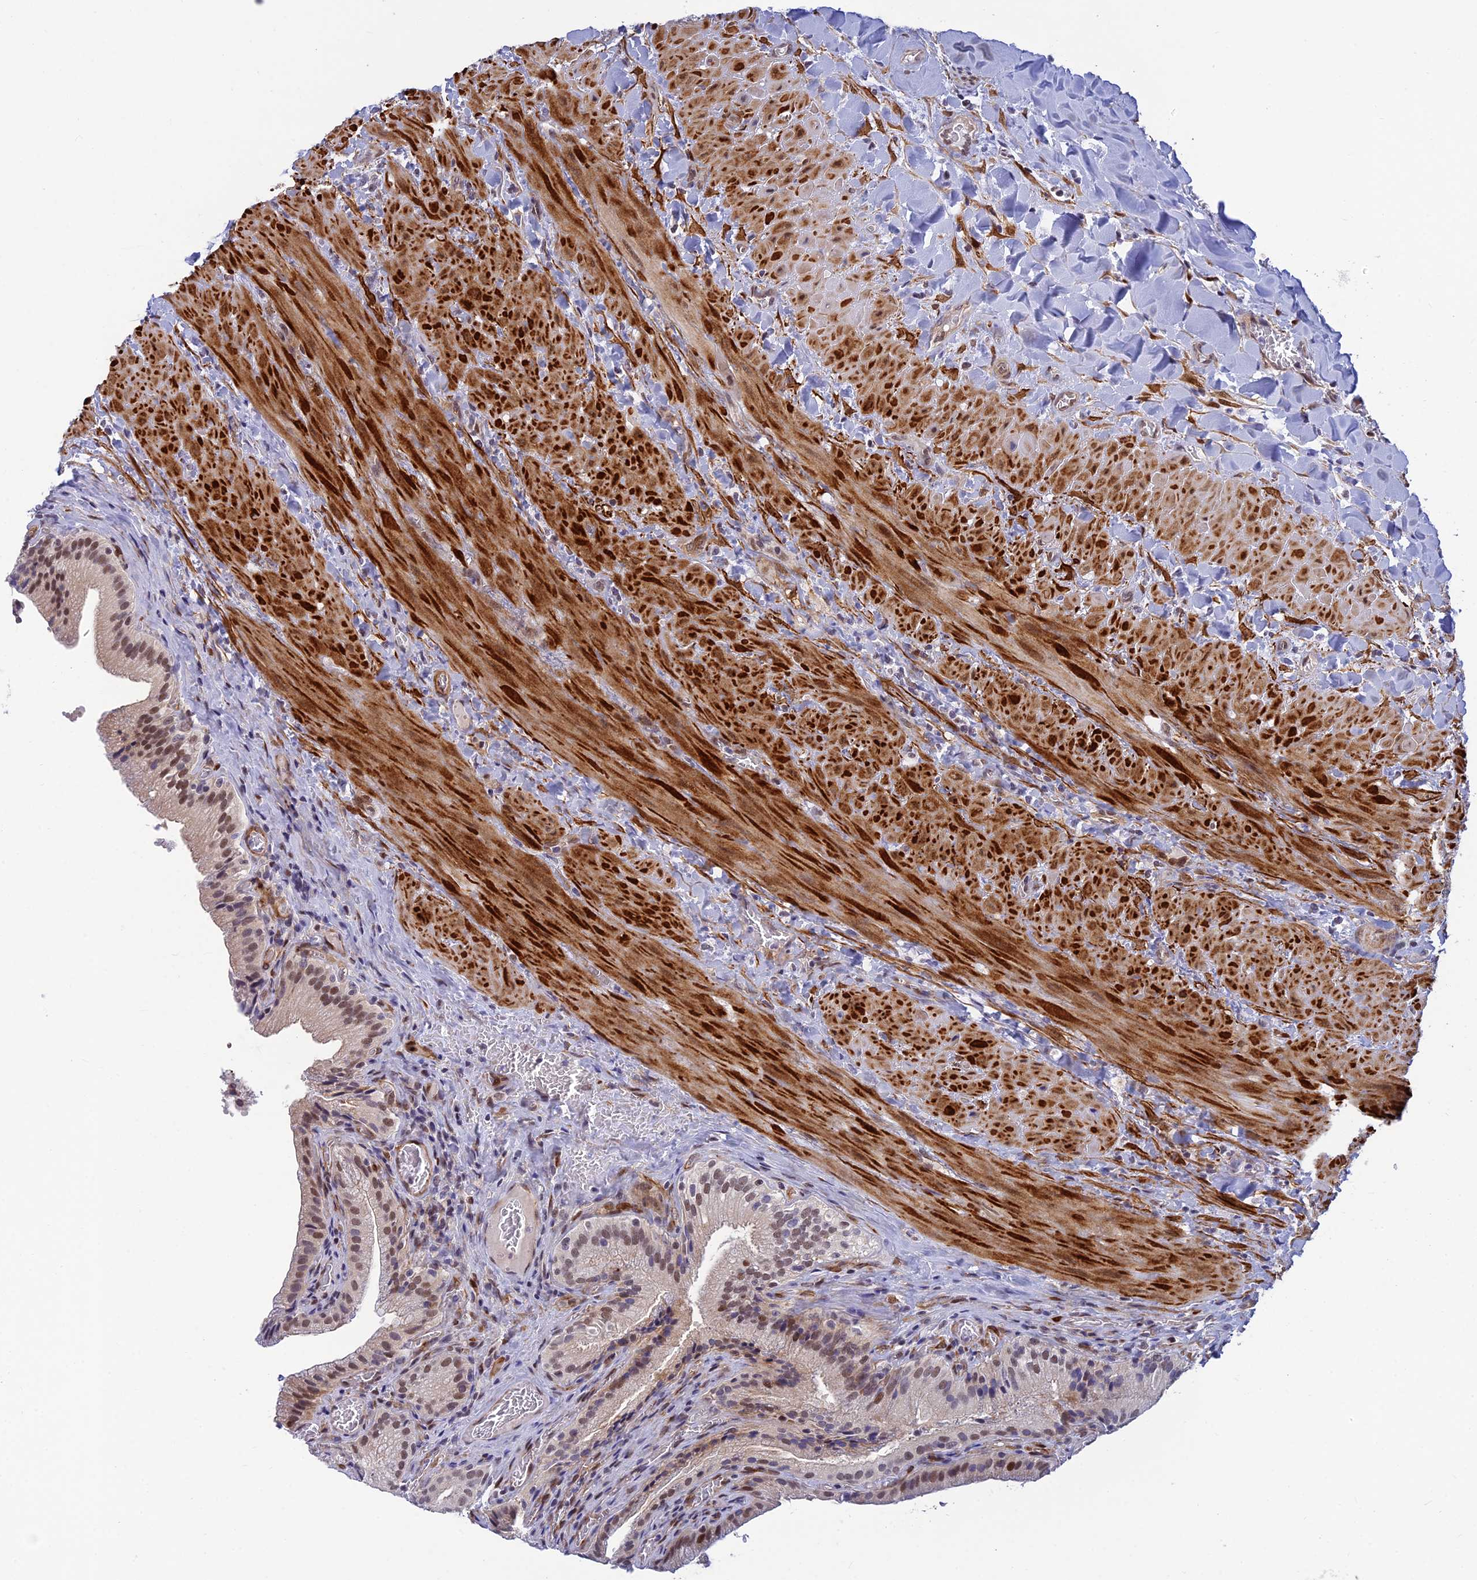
{"staining": {"intensity": "moderate", "quantity": "25%-75%", "location": "cytoplasmic/membranous,nuclear"}, "tissue": "gallbladder", "cell_type": "Glandular cells", "image_type": "normal", "snomed": [{"axis": "morphology", "description": "Normal tissue, NOS"}, {"axis": "topography", "description": "Gallbladder"}], "caption": "The photomicrograph displays a brown stain indicating the presence of a protein in the cytoplasmic/membranous,nuclear of glandular cells in gallbladder.", "gene": "CLK4", "patient": {"sex": "male", "age": 24}}